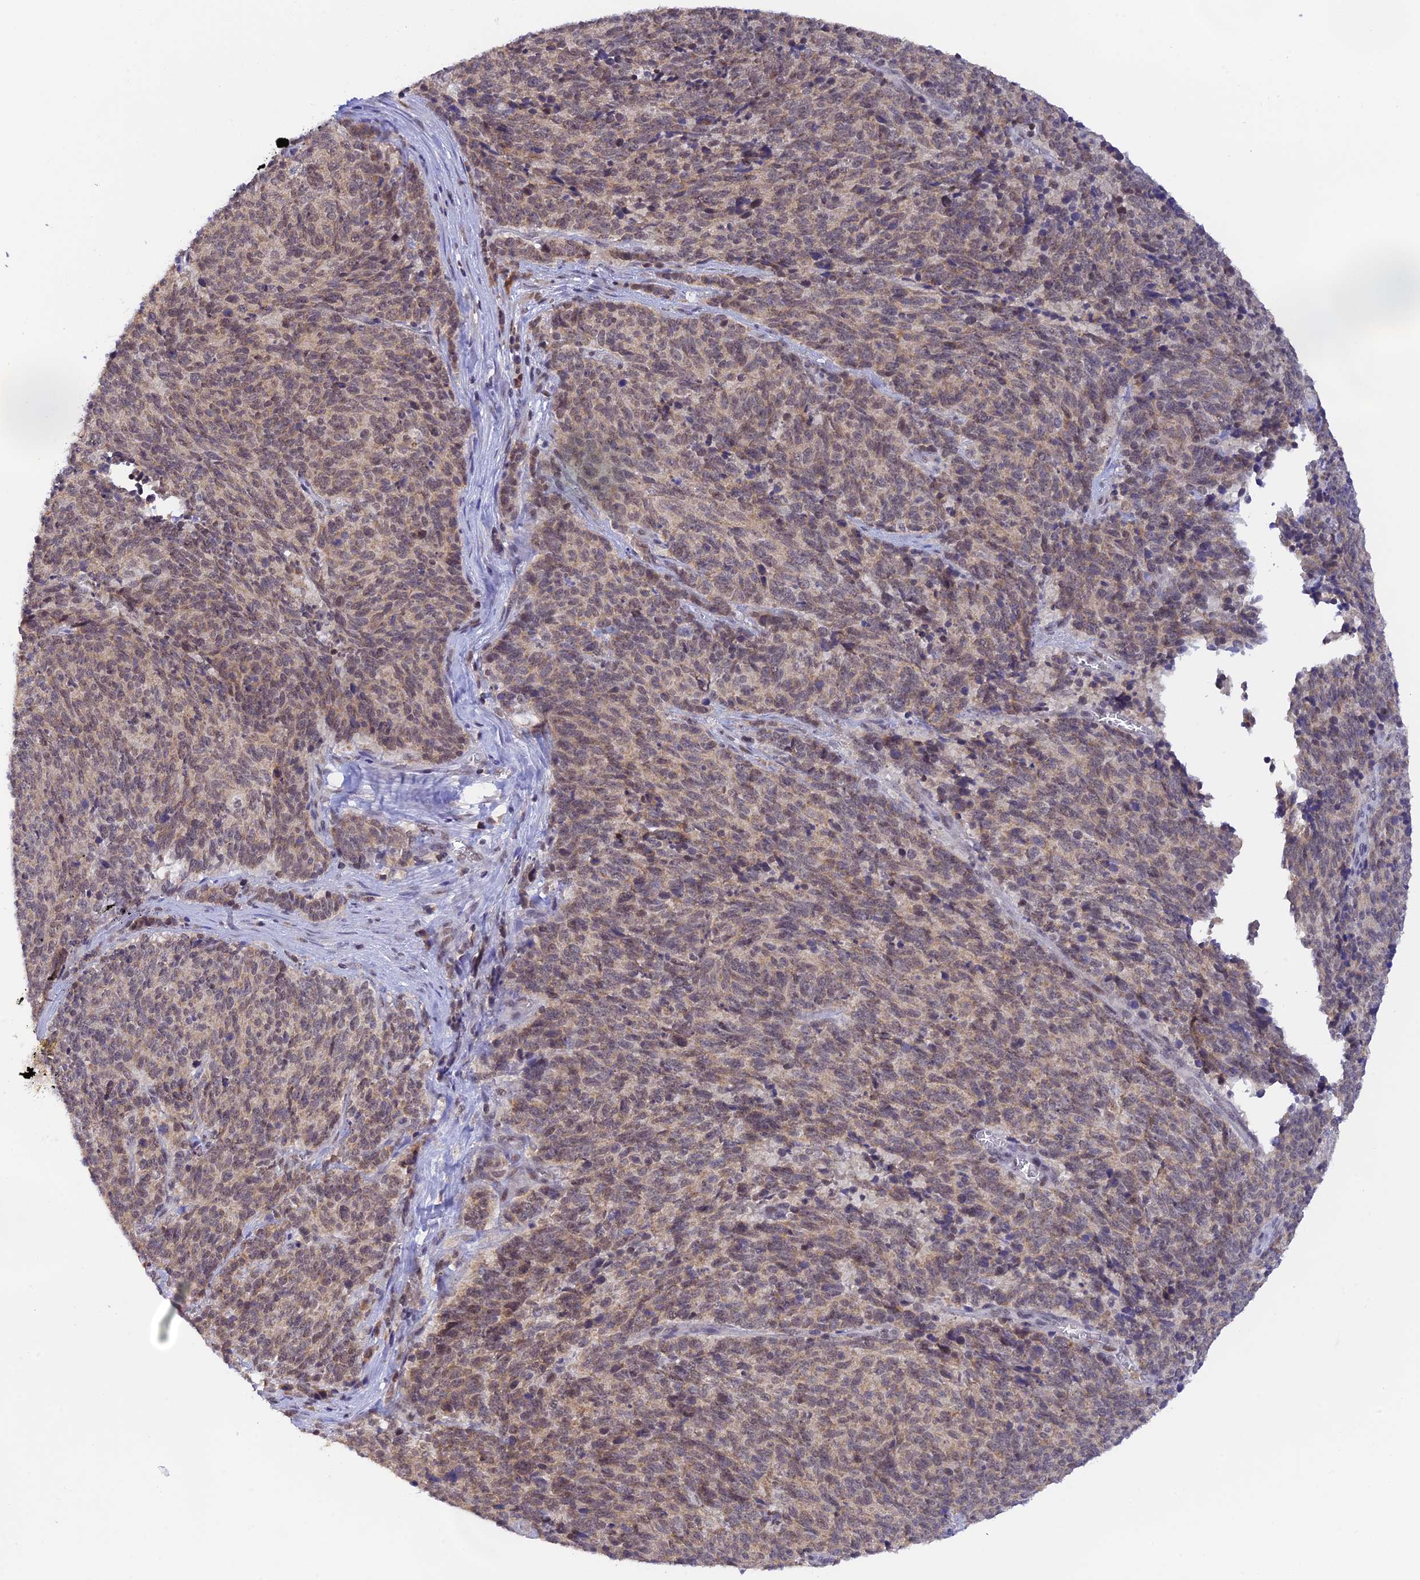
{"staining": {"intensity": "weak", "quantity": "25%-75%", "location": "cytoplasmic/membranous"}, "tissue": "cervical cancer", "cell_type": "Tumor cells", "image_type": "cancer", "snomed": [{"axis": "morphology", "description": "Squamous cell carcinoma, NOS"}, {"axis": "topography", "description": "Cervix"}], "caption": "Tumor cells exhibit weak cytoplasmic/membranous positivity in about 25%-75% of cells in squamous cell carcinoma (cervical). The staining is performed using DAB (3,3'-diaminobenzidine) brown chromogen to label protein expression. The nuclei are counter-stained blue using hematoxylin.", "gene": "PEX16", "patient": {"sex": "female", "age": 29}}